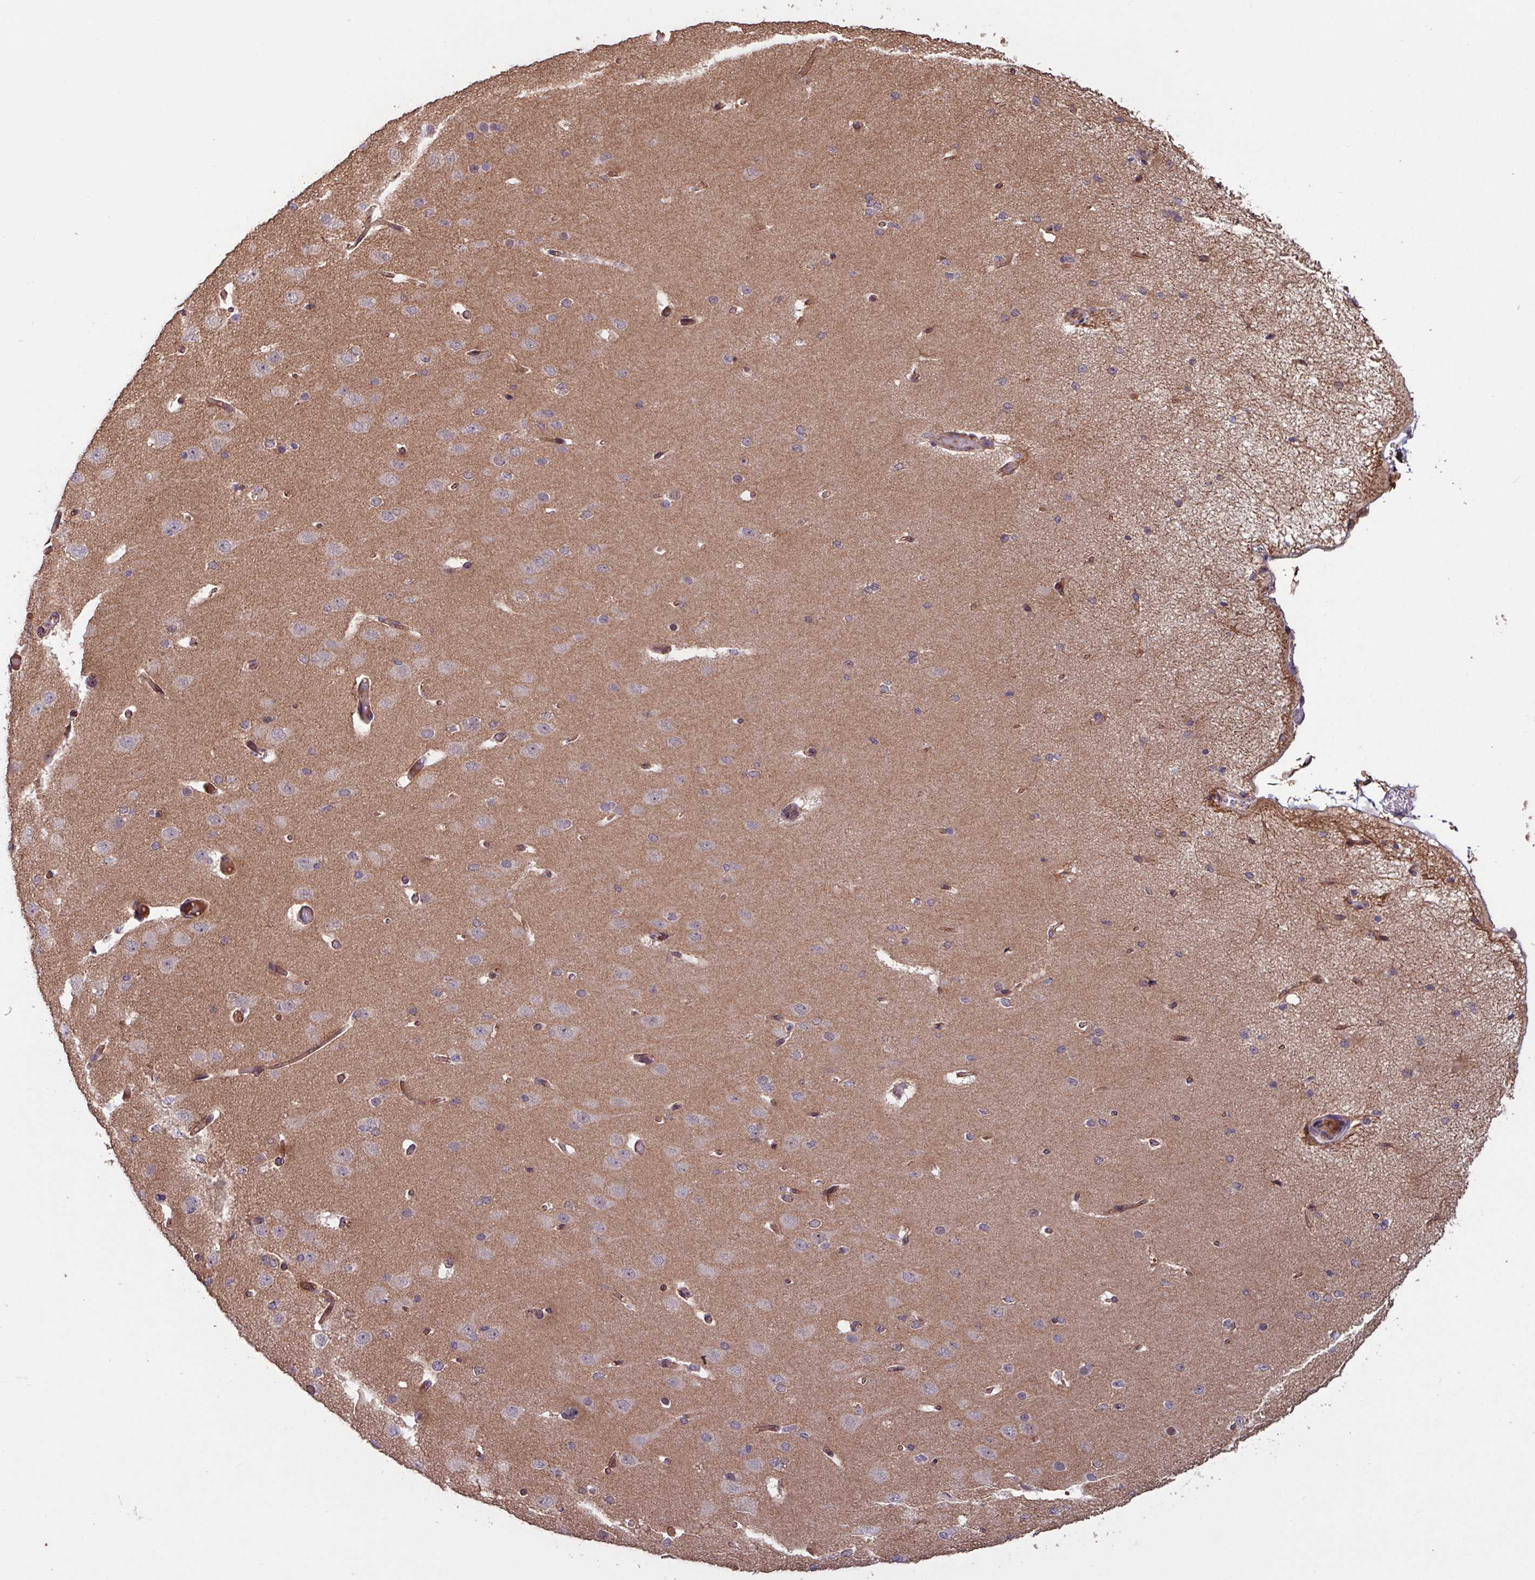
{"staining": {"intensity": "strong", "quantity": "25%-75%", "location": "cytoplasmic/membranous,nuclear"}, "tissue": "cerebral cortex", "cell_type": "Endothelial cells", "image_type": "normal", "snomed": [{"axis": "morphology", "description": "Normal tissue, NOS"}, {"axis": "morphology", "description": "Inflammation, NOS"}, {"axis": "topography", "description": "Cerebral cortex"}], "caption": "High-power microscopy captured an immunohistochemistry histopathology image of unremarkable cerebral cortex, revealing strong cytoplasmic/membranous,nuclear positivity in about 25%-75% of endothelial cells.", "gene": "TMEM88", "patient": {"sex": "male", "age": 6}}